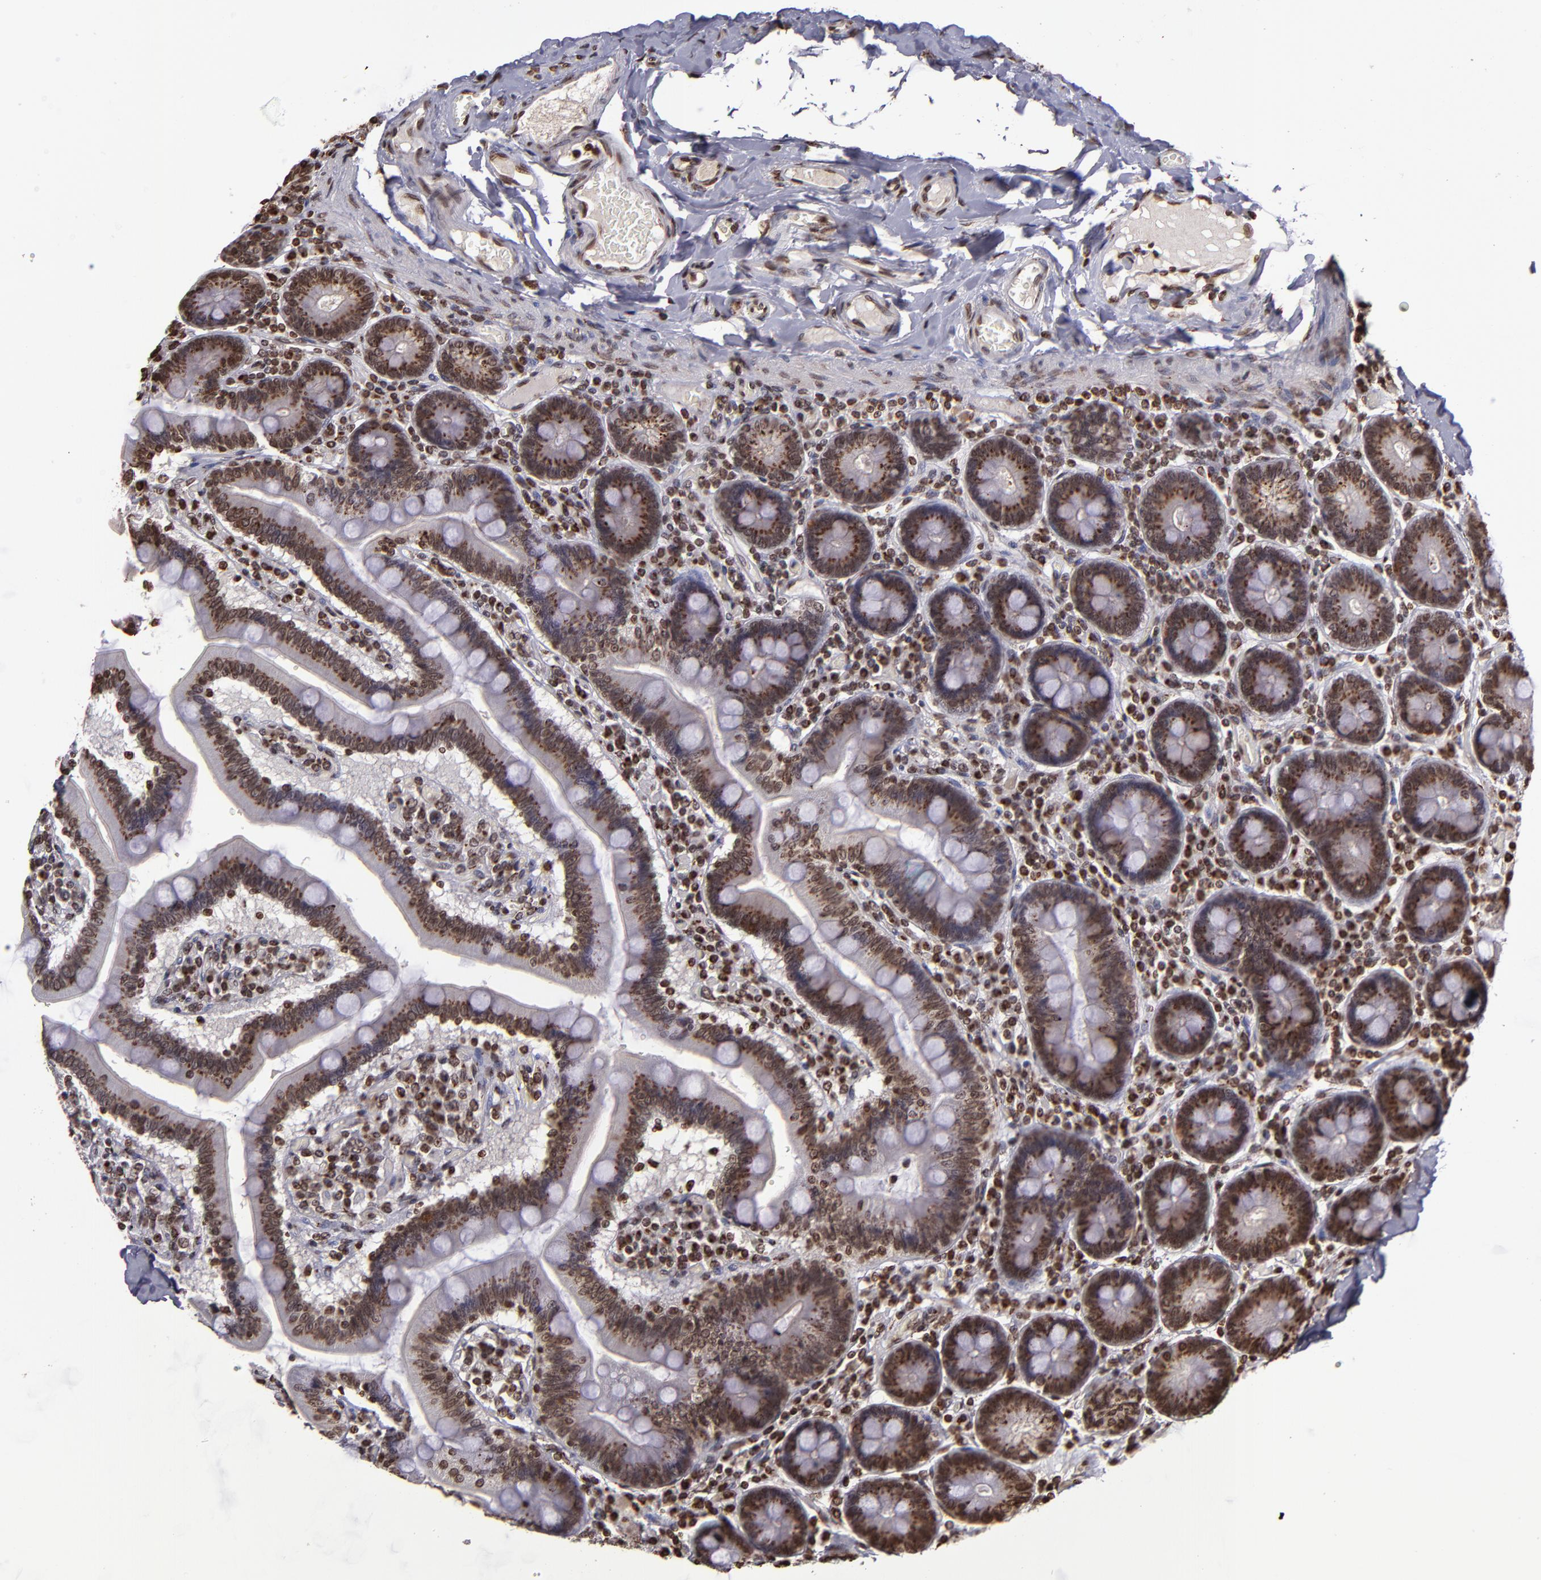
{"staining": {"intensity": "strong", "quantity": ">75%", "location": "cytoplasmic/membranous,nuclear"}, "tissue": "duodenum", "cell_type": "Glandular cells", "image_type": "normal", "snomed": [{"axis": "morphology", "description": "Normal tissue, NOS"}, {"axis": "topography", "description": "Duodenum"}], "caption": "Duodenum stained with IHC shows strong cytoplasmic/membranous,nuclear positivity in approximately >75% of glandular cells. Nuclei are stained in blue.", "gene": "CSDC2", "patient": {"sex": "male", "age": 66}}